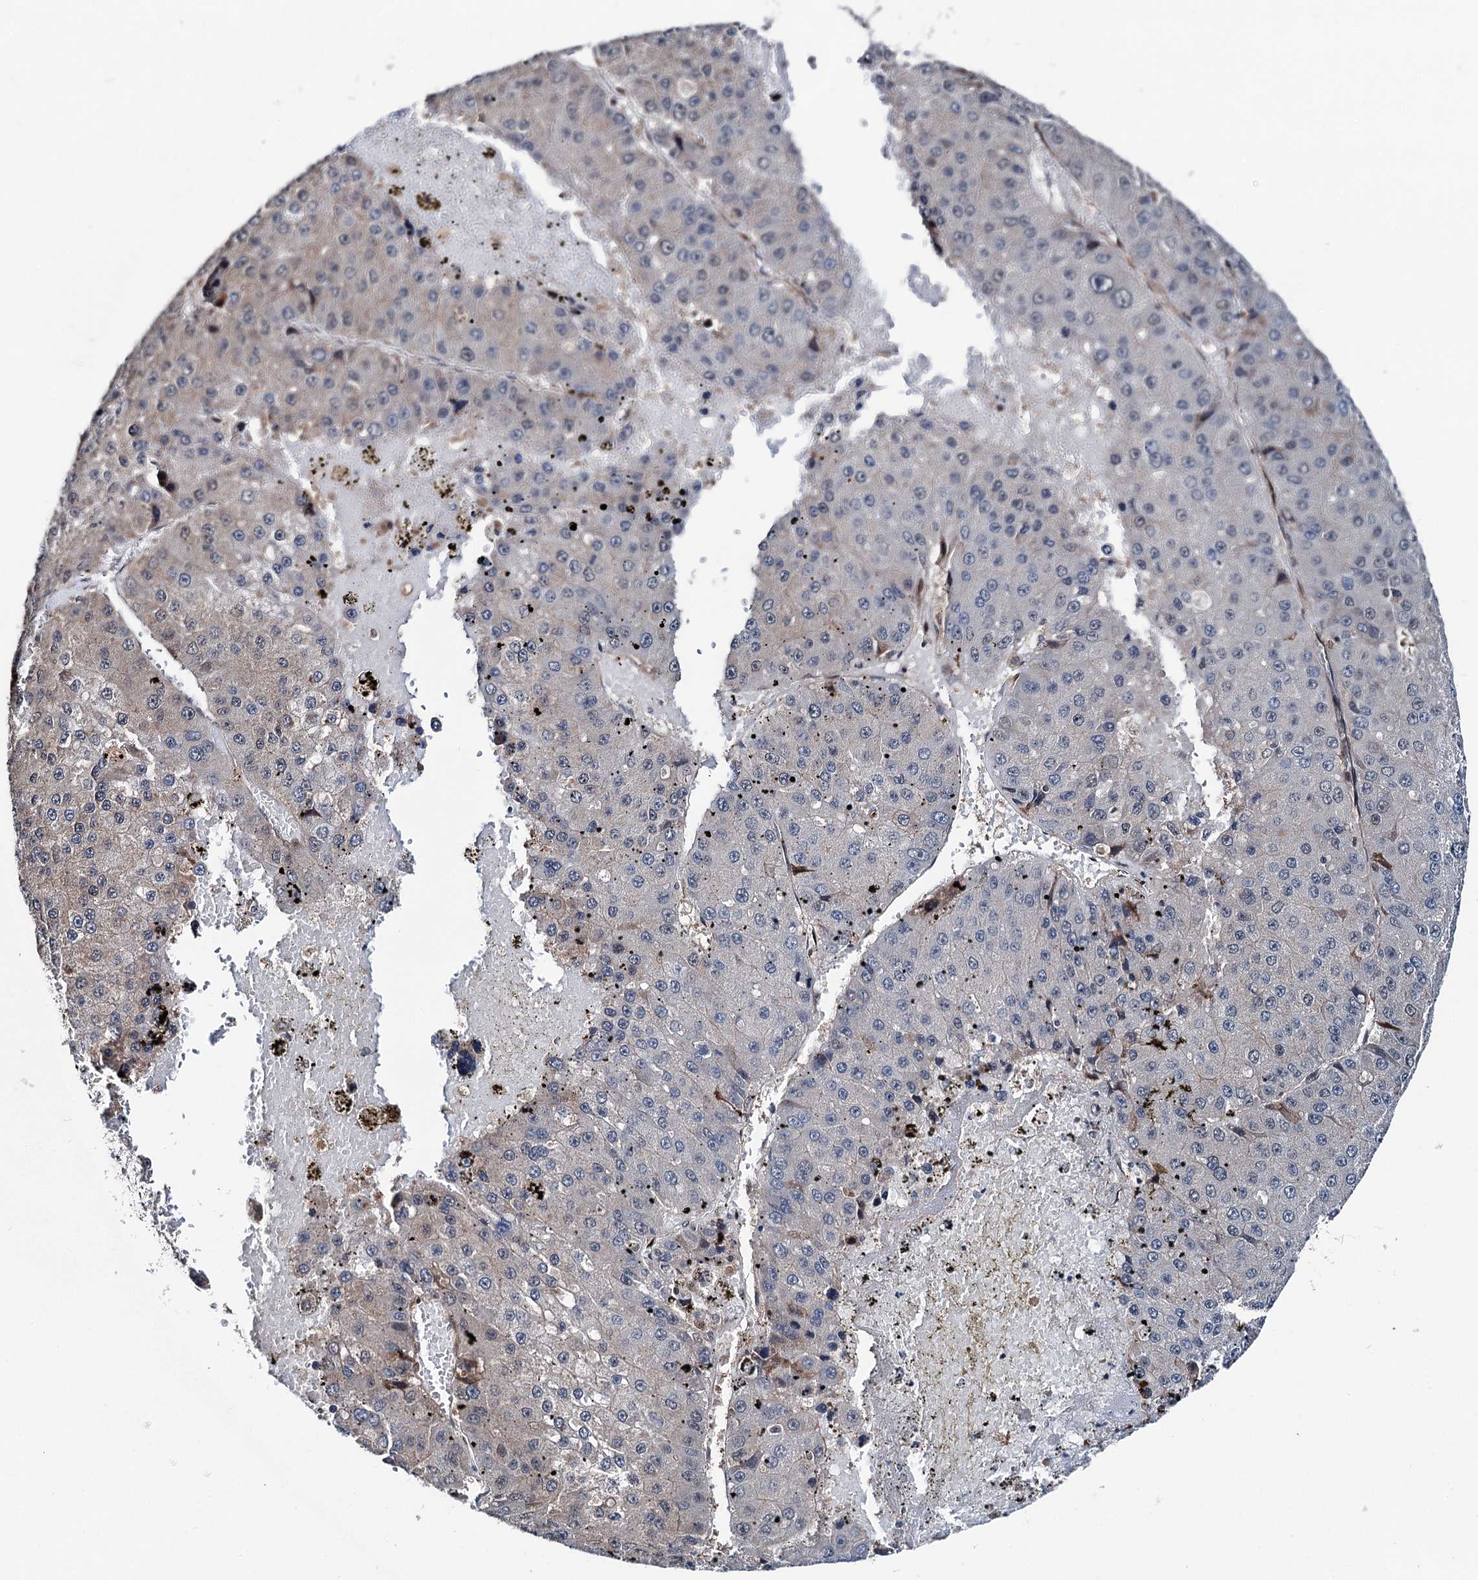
{"staining": {"intensity": "moderate", "quantity": "<25%", "location": "cytoplasmic/membranous"}, "tissue": "liver cancer", "cell_type": "Tumor cells", "image_type": "cancer", "snomed": [{"axis": "morphology", "description": "Carcinoma, Hepatocellular, NOS"}, {"axis": "topography", "description": "Liver"}], "caption": "Immunohistochemical staining of human liver cancer reveals moderate cytoplasmic/membranous protein expression in approximately <25% of tumor cells.", "gene": "PSMD13", "patient": {"sex": "female", "age": 73}}